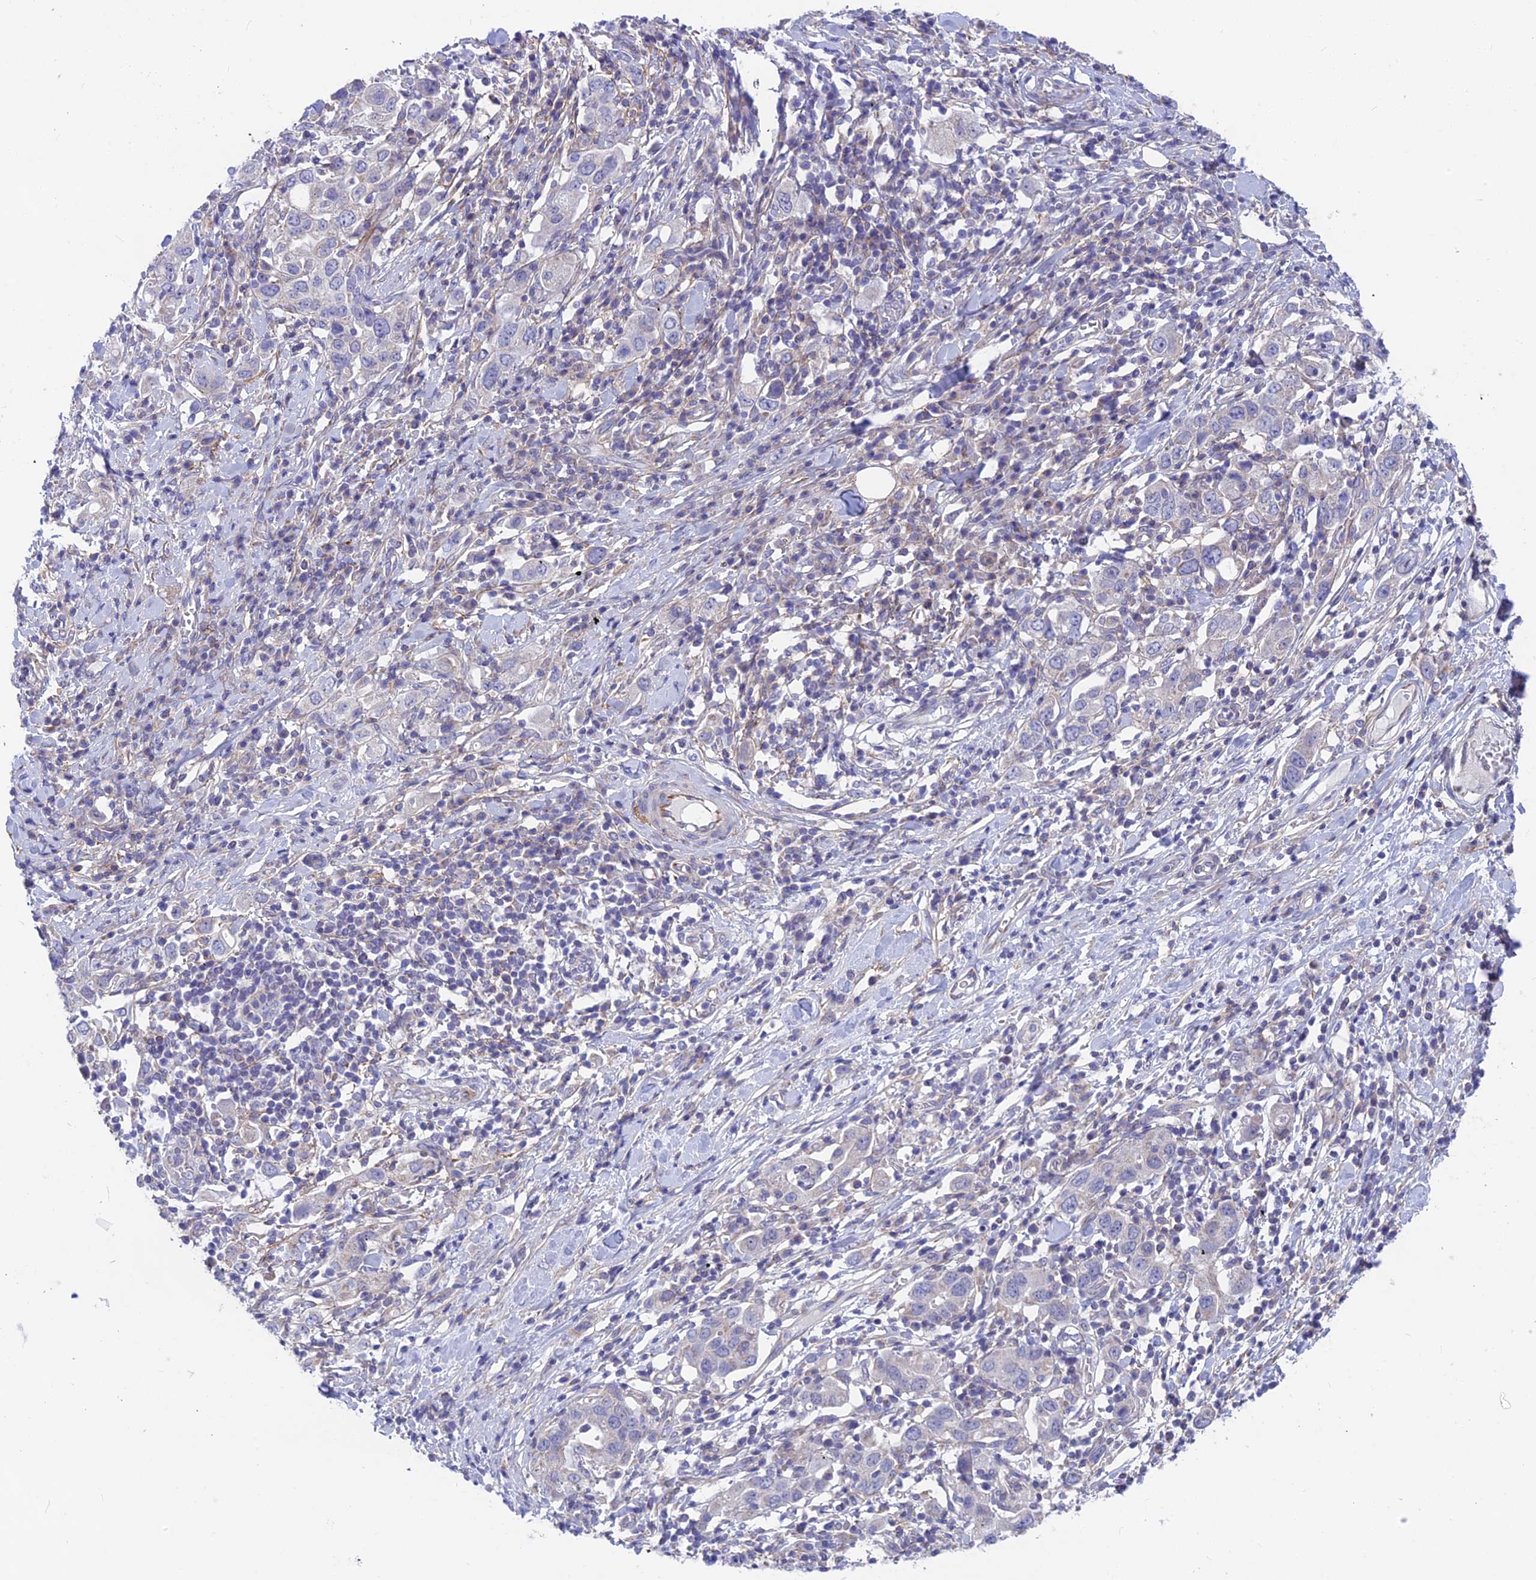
{"staining": {"intensity": "negative", "quantity": "none", "location": "none"}, "tissue": "stomach cancer", "cell_type": "Tumor cells", "image_type": "cancer", "snomed": [{"axis": "morphology", "description": "Adenocarcinoma, NOS"}, {"axis": "topography", "description": "Stomach, upper"}], "caption": "Immunohistochemistry (IHC) image of human stomach adenocarcinoma stained for a protein (brown), which shows no expression in tumor cells.", "gene": "PLAC9", "patient": {"sex": "male", "age": 62}}